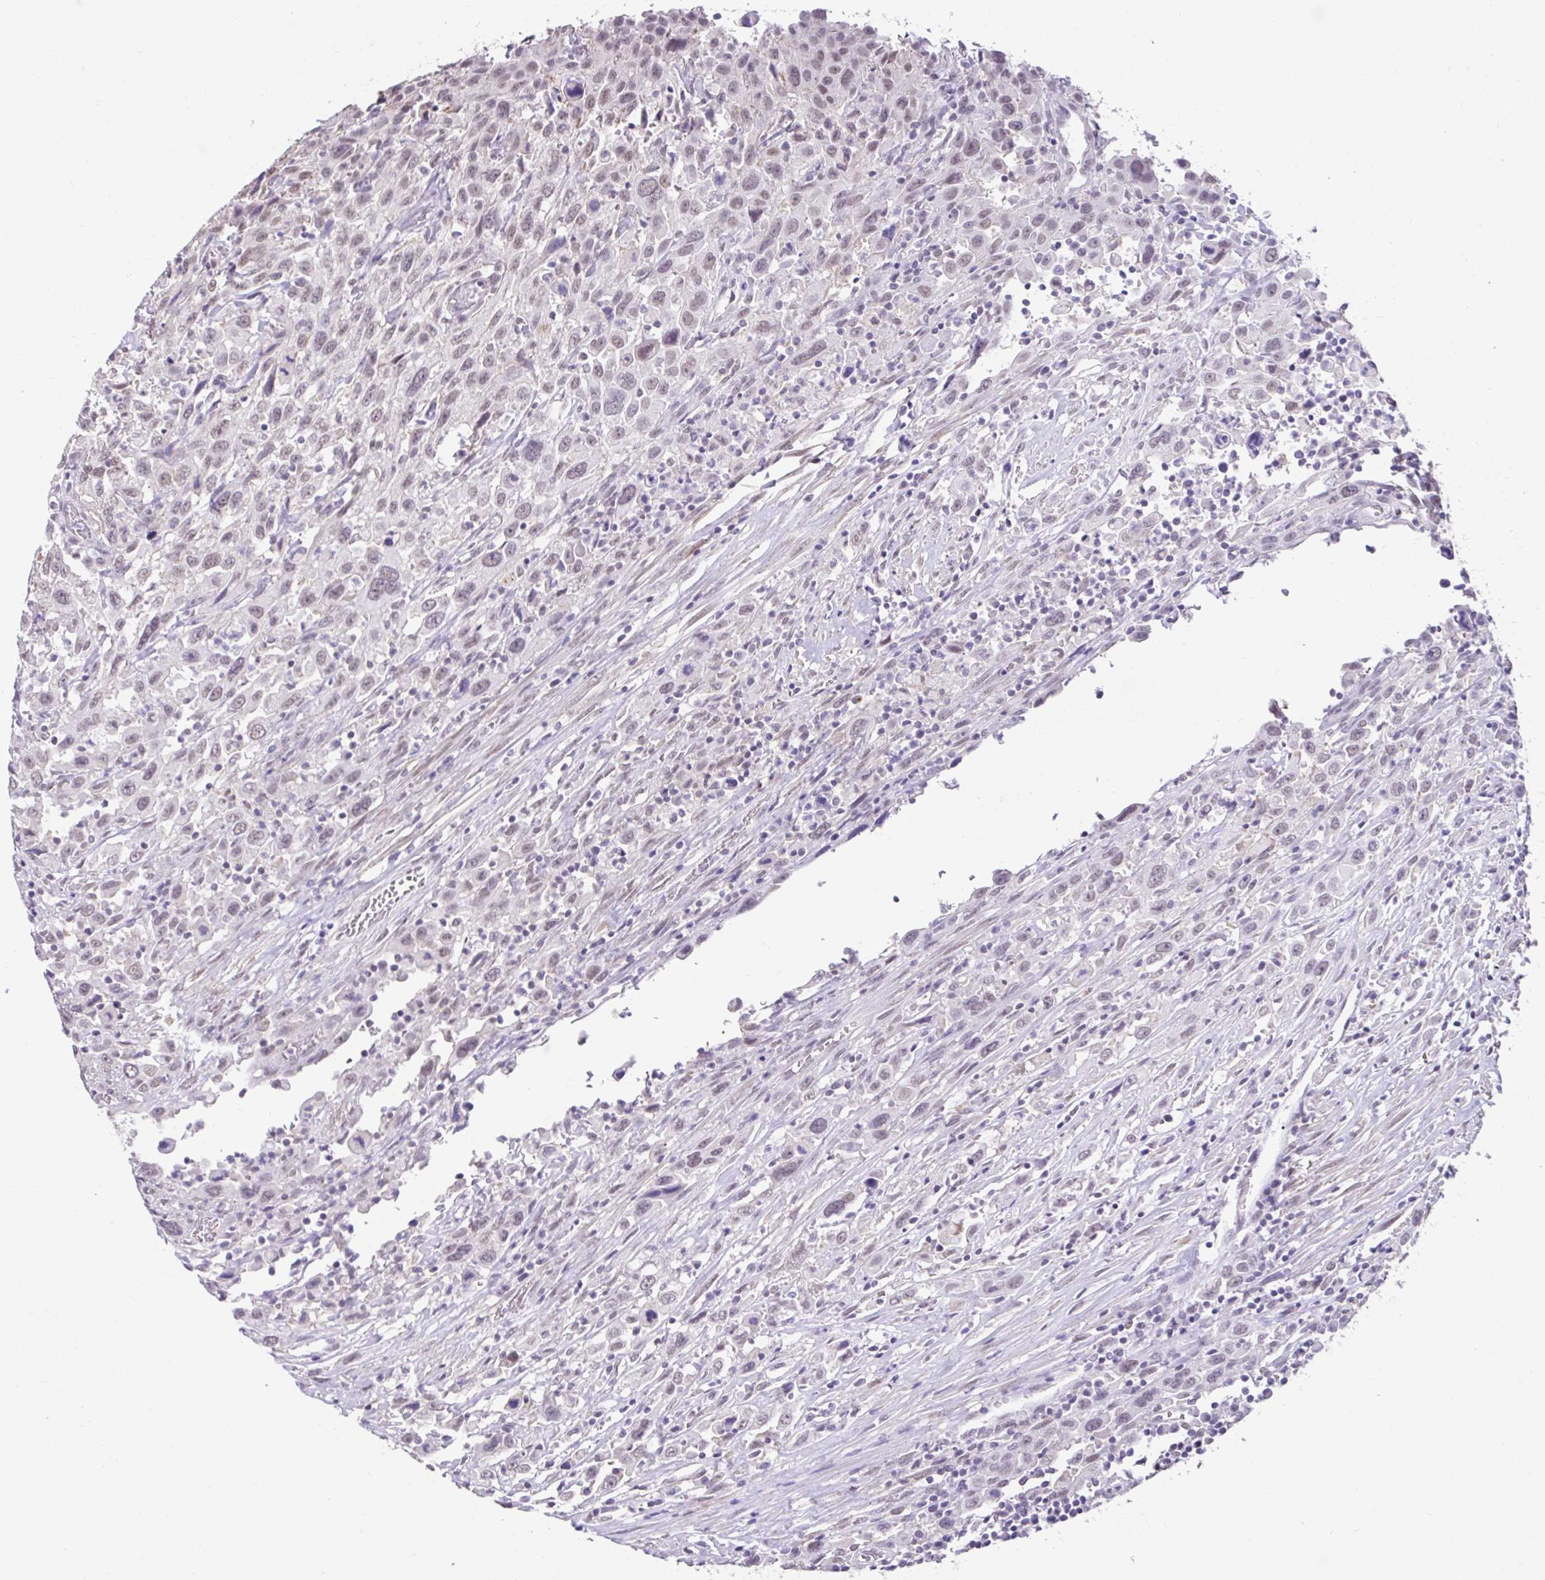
{"staining": {"intensity": "weak", "quantity": "25%-75%", "location": "nuclear"}, "tissue": "urothelial cancer", "cell_type": "Tumor cells", "image_type": "cancer", "snomed": [{"axis": "morphology", "description": "Urothelial carcinoma, High grade"}, {"axis": "topography", "description": "Urinary bladder"}], "caption": "DAB immunohistochemical staining of urothelial carcinoma (high-grade) shows weak nuclear protein staining in about 25%-75% of tumor cells.", "gene": "DCAF17", "patient": {"sex": "male", "age": 61}}